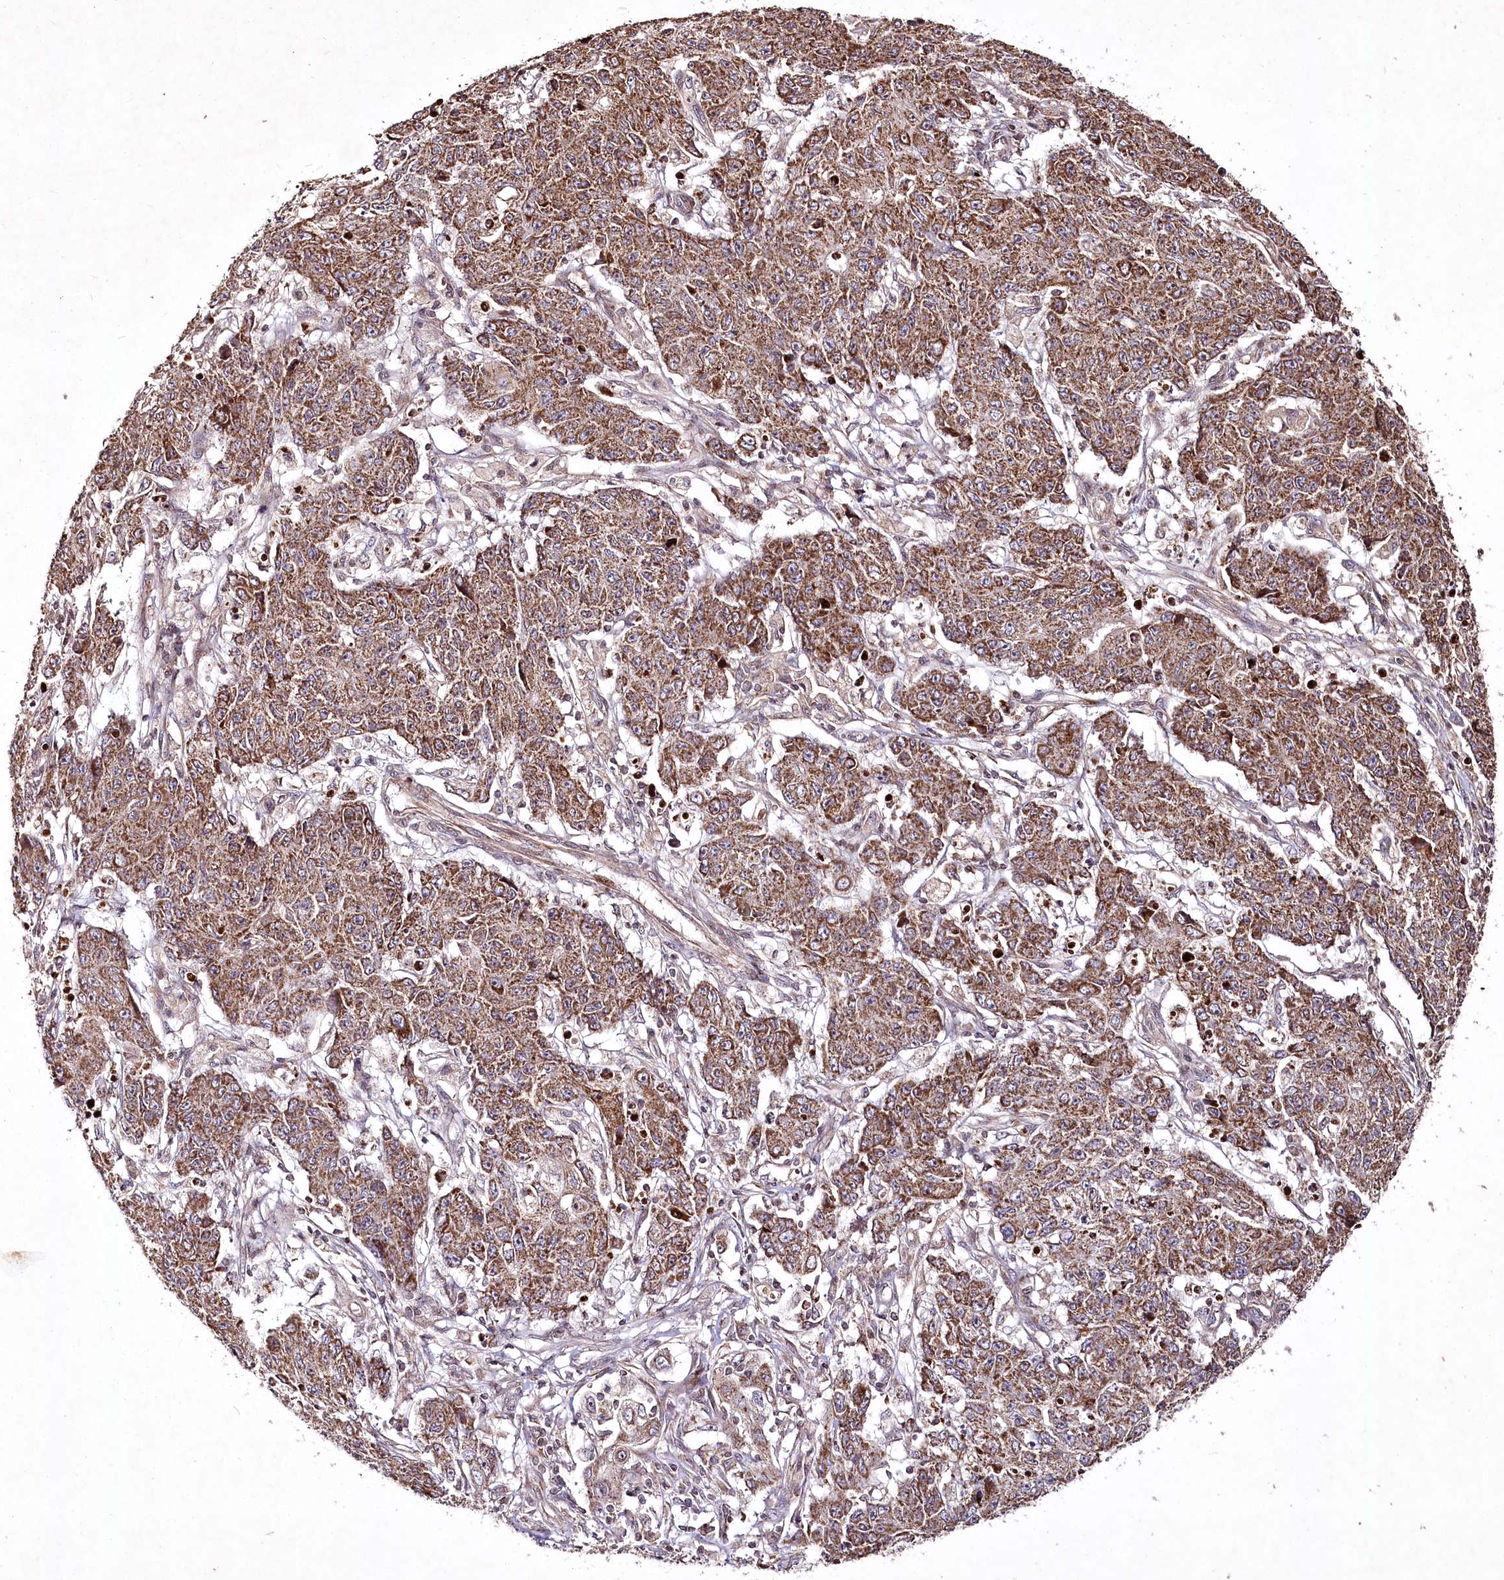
{"staining": {"intensity": "moderate", "quantity": ">75%", "location": "cytoplasmic/membranous"}, "tissue": "ovarian cancer", "cell_type": "Tumor cells", "image_type": "cancer", "snomed": [{"axis": "morphology", "description": "Carcinoma, endometroid"}, {"axis": "topography", "description": "Ovary"}], "caption": "Moderate cytoplasmic/membranous expression is seen in approximately >75% of tumor cells in ovarian cancer.", "gene": "PSTK", "patient": {"sex": "female", "age": 42}}